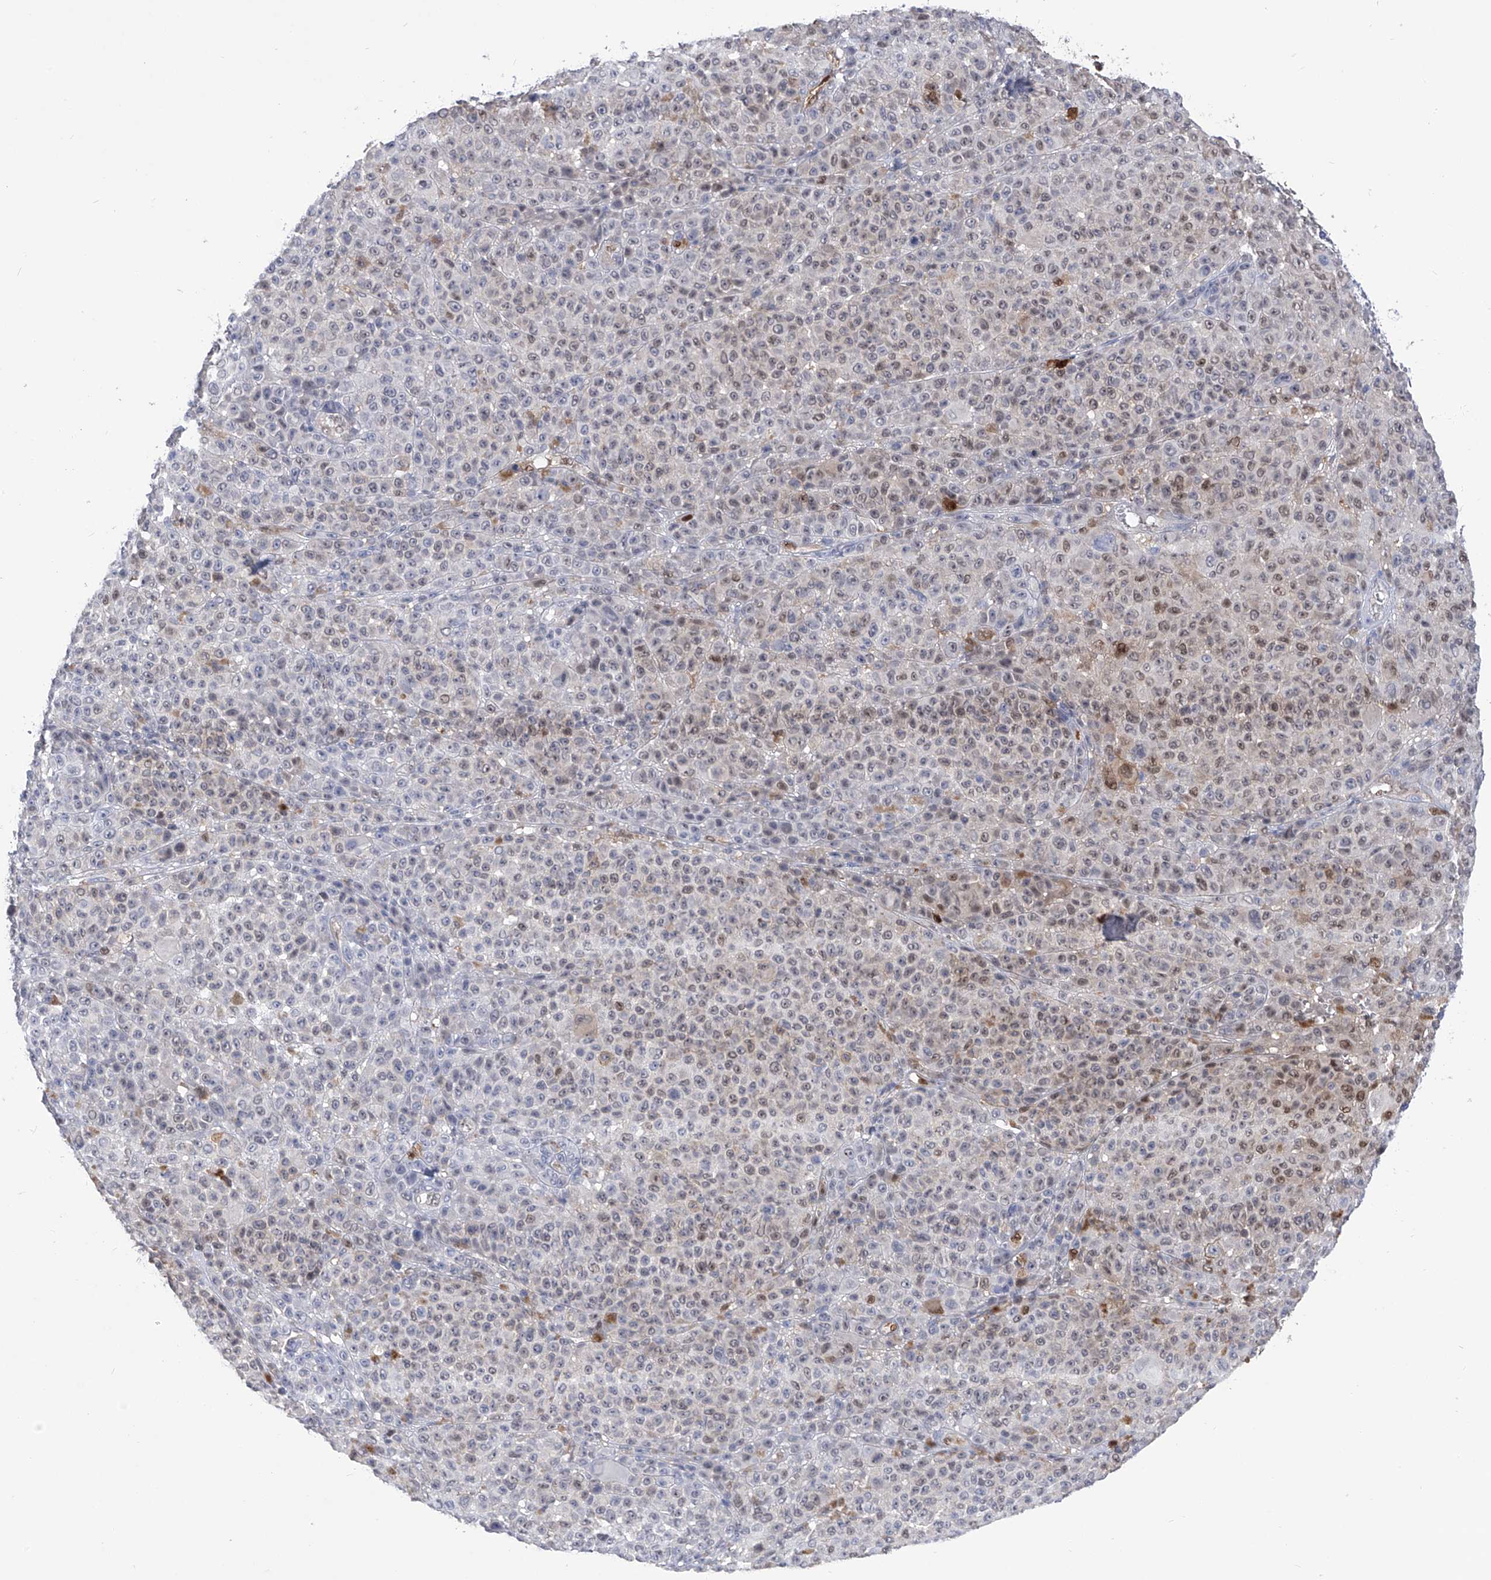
{"staining": {"intensity": "weak", "quantity": "25%-75%", "location": "nuclear"}, "tissue": "melanoma", "cell_type": "Tumor cells", "image_type": "cancer", "snomed": [{"axis": "morphology", "description": "Malignant melanoma, NOS"}, {"axis": "topography", "description": "Skin"}], "caption": "Protein expression analysis of malignant melanoma demonstrates weak nuclear staining in approximately 25%-75% of tumor cells. (Stains: DAB (3,3'-diaminobenzidine) in brown, nuclei in blue, Microscopy: brightfield microscopy at high magnification).", "gene": "PHF20", "patient": {"sex": "female", "age": 94}}